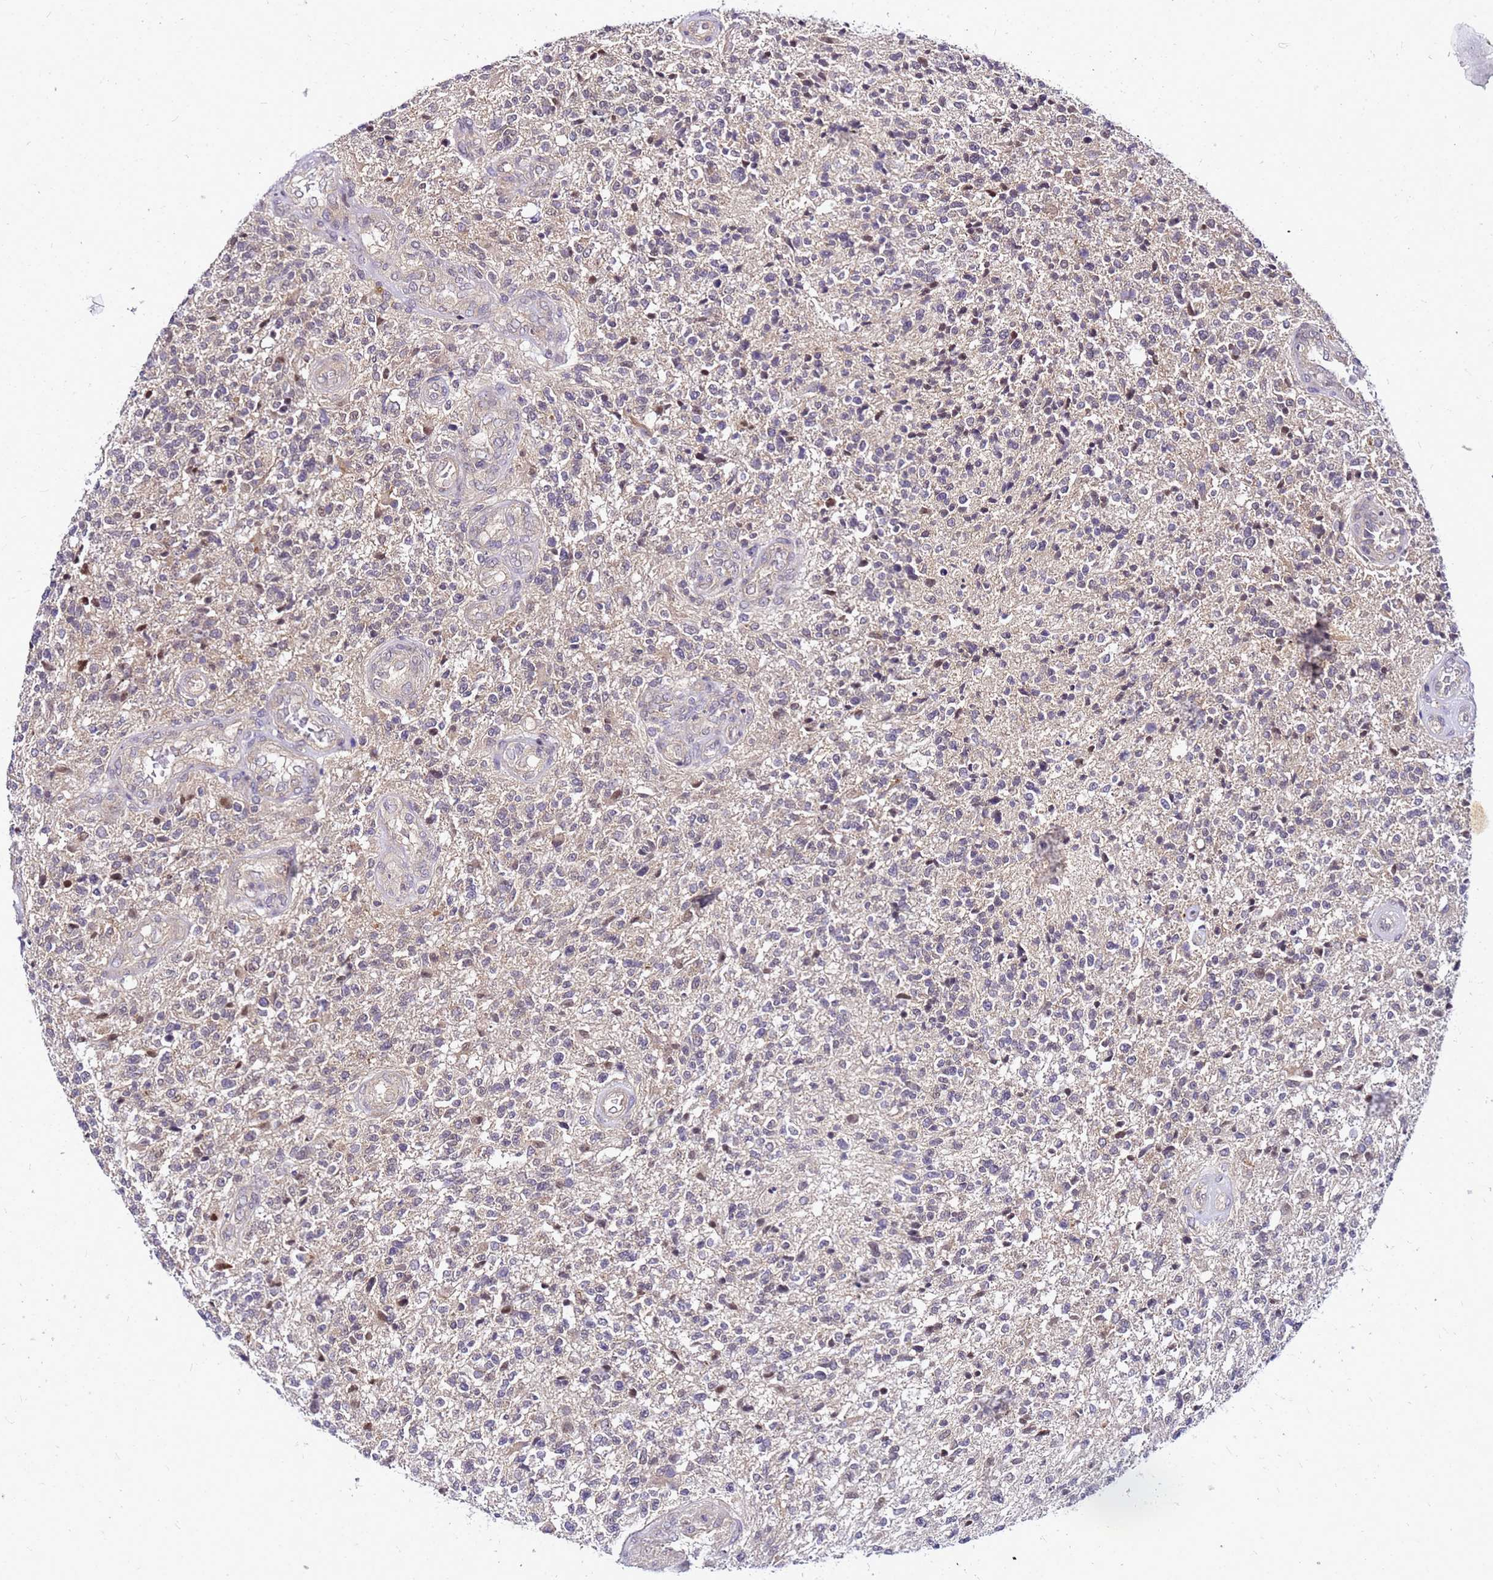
{"staining": {"intensity": "negative", "quantity": "none", "location": "none"}, "tissue": "glioma", "cell_type": "Tumor cells", "image_type": "cancer", "snomed": [{"axis": "morphology", "description": "Glioma, malignant, High grade"}, {"axis": "topography", "description": "Brain"}], "caption": "DAB (3,3'-diaminobenzidine) immunohistochemical staining of human glioma demonstrates no significant expression in tumor cells. (DAB (3,3'-diaminobenzidine) IHC with hematoxylin counter stain).", "gene": "SAT1", "patient": {"sex": "male", "age": 56}}